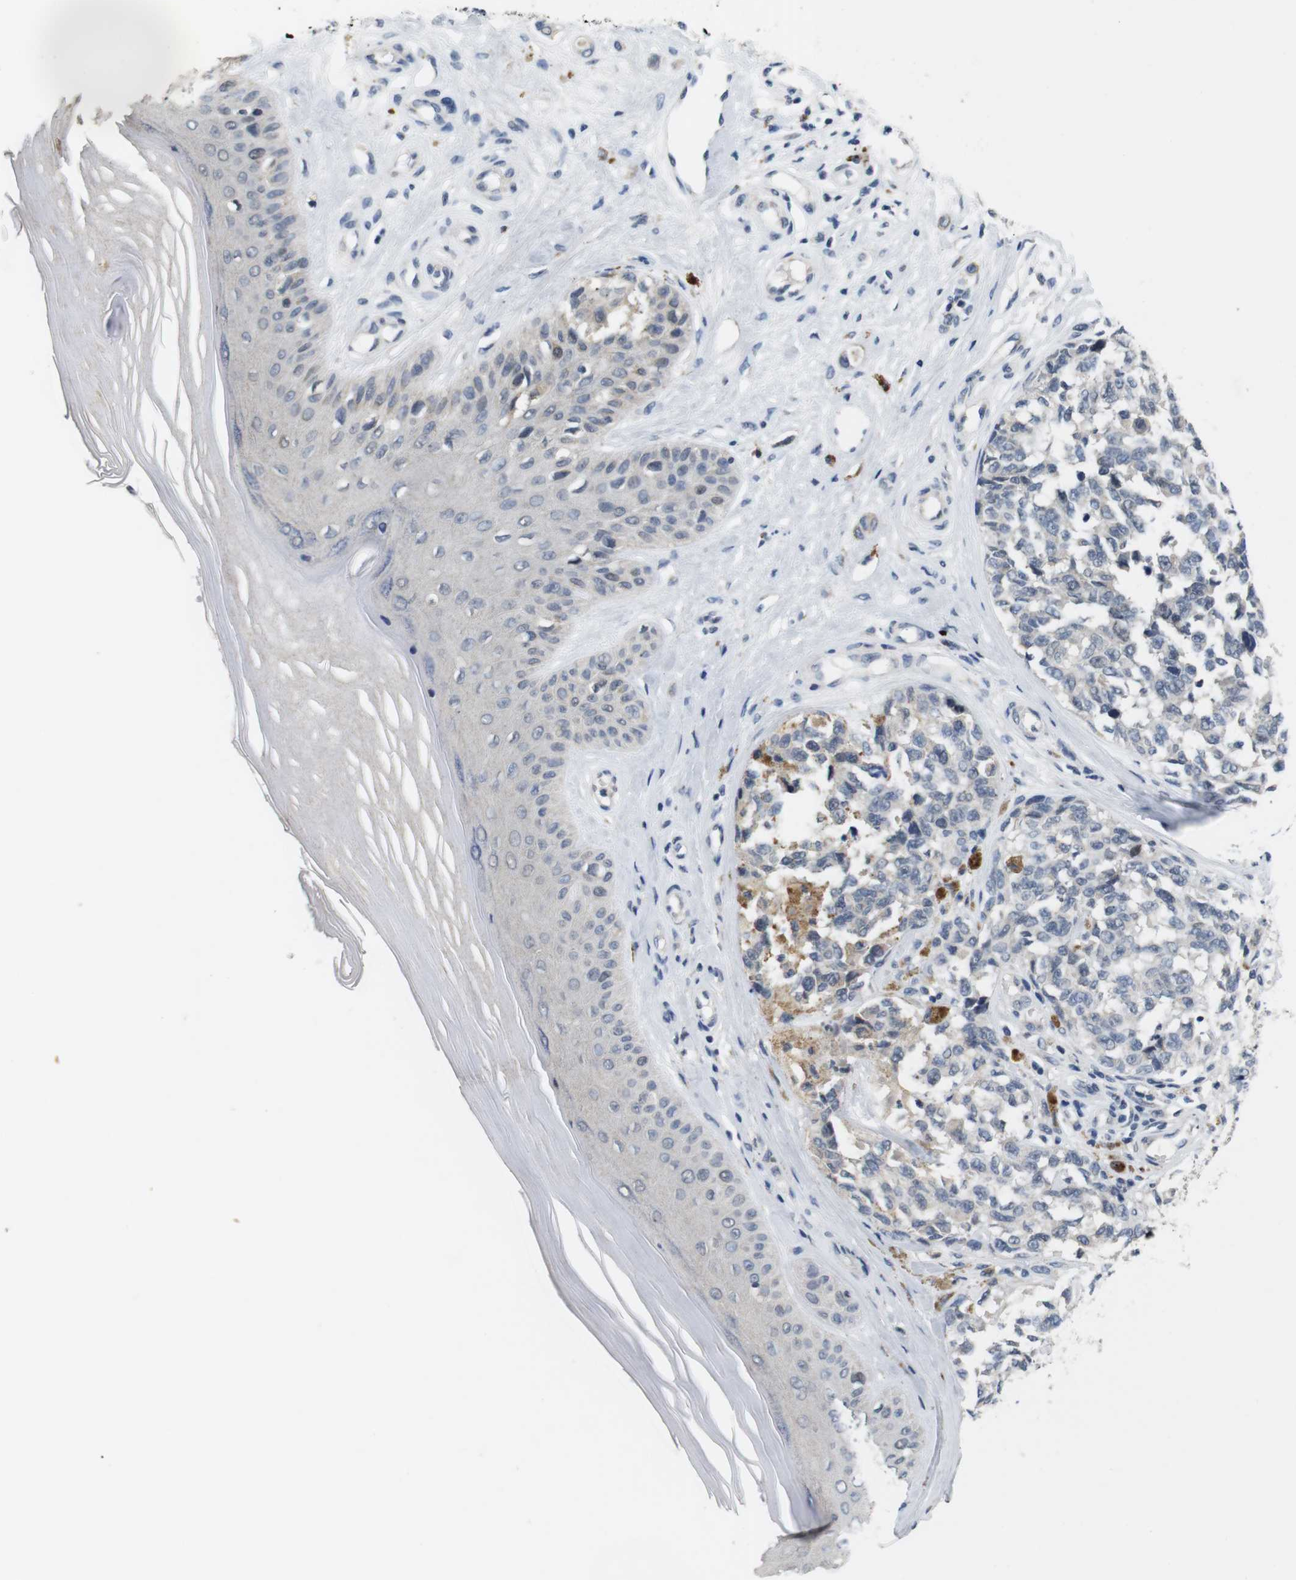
{"staining": {"intensity": "negative", "quantity": "none", "location": "none"}, "tissue": "melanoma", "cell_type": "Tumor cells", "image_type": "cancer", "snomed": [{"axis": "morphology", "description": "Malignant melanoma, NOS"}, {"axis": "topography", "description": "Skin"}], "caption": "A high-resolution micrograph shows immunohistochemistry staining of melanoma, which displays no significant positivity in tumor cells.", "gene": "SKP2", "patient": {"sex": "female", "age": 64}}